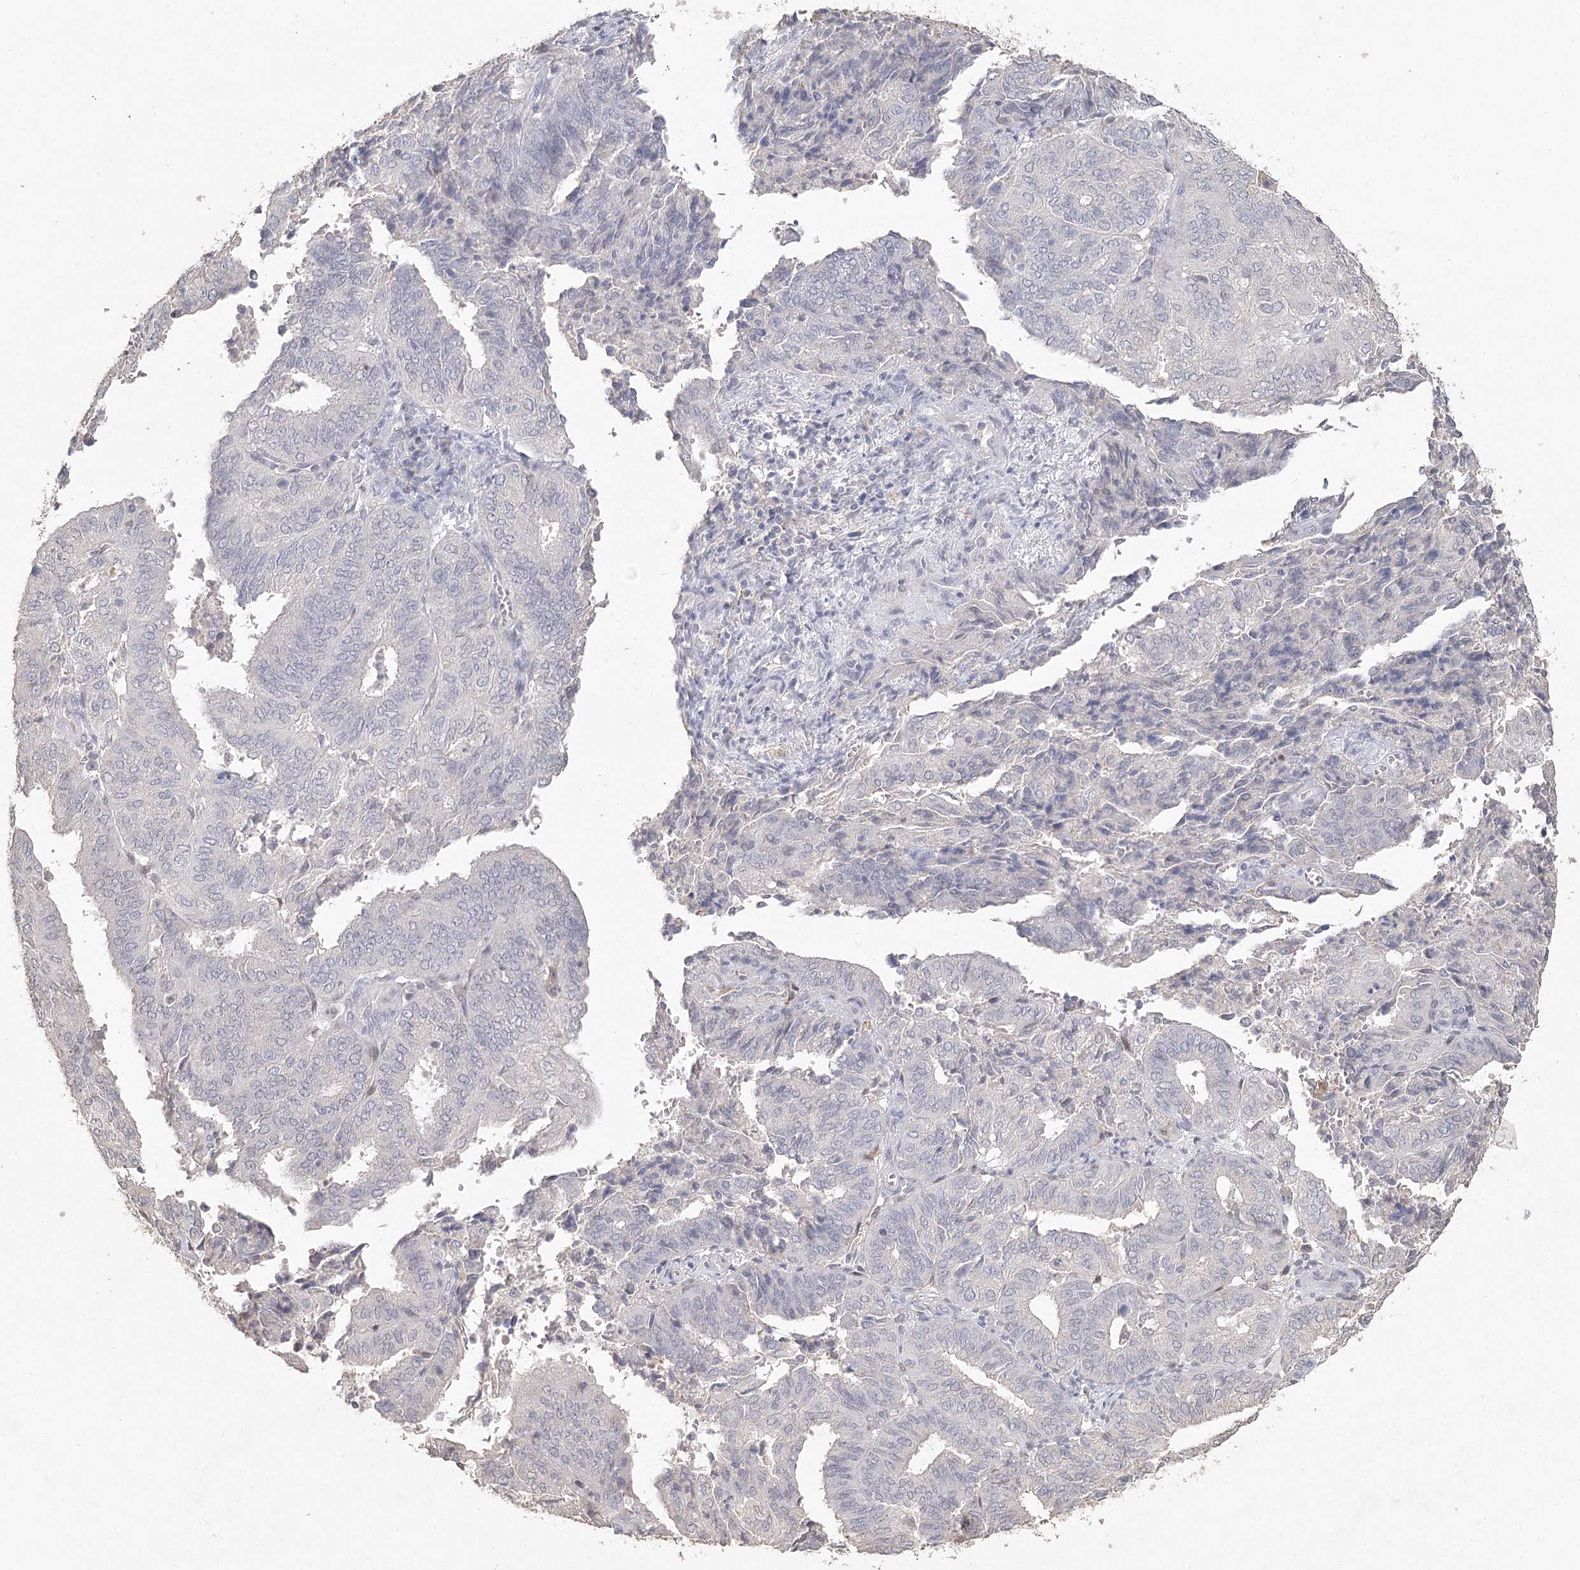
{"staining": {"intensity": "negative", "quantity": "none", "location": "none"}, "tissue": "endometrial cancer", "cell_type": "Tumor cells", "image_type": "cancer", "snomed": [{"axis": "morphology", "description": "Adenocarcinoma, NOS"}, {"axis": "topography", "description": "Uterus"}], "caption": "Endometrial cancer (adenocarcinoma) was stained to show a protein in brown. There is no significant staining in tumor cells. (DAB (3,3'-diaminobenzidine) immunohistochemistry, high magnification).", "gene": "ARSI", "patient": {"sex": "female", "age": 60}}